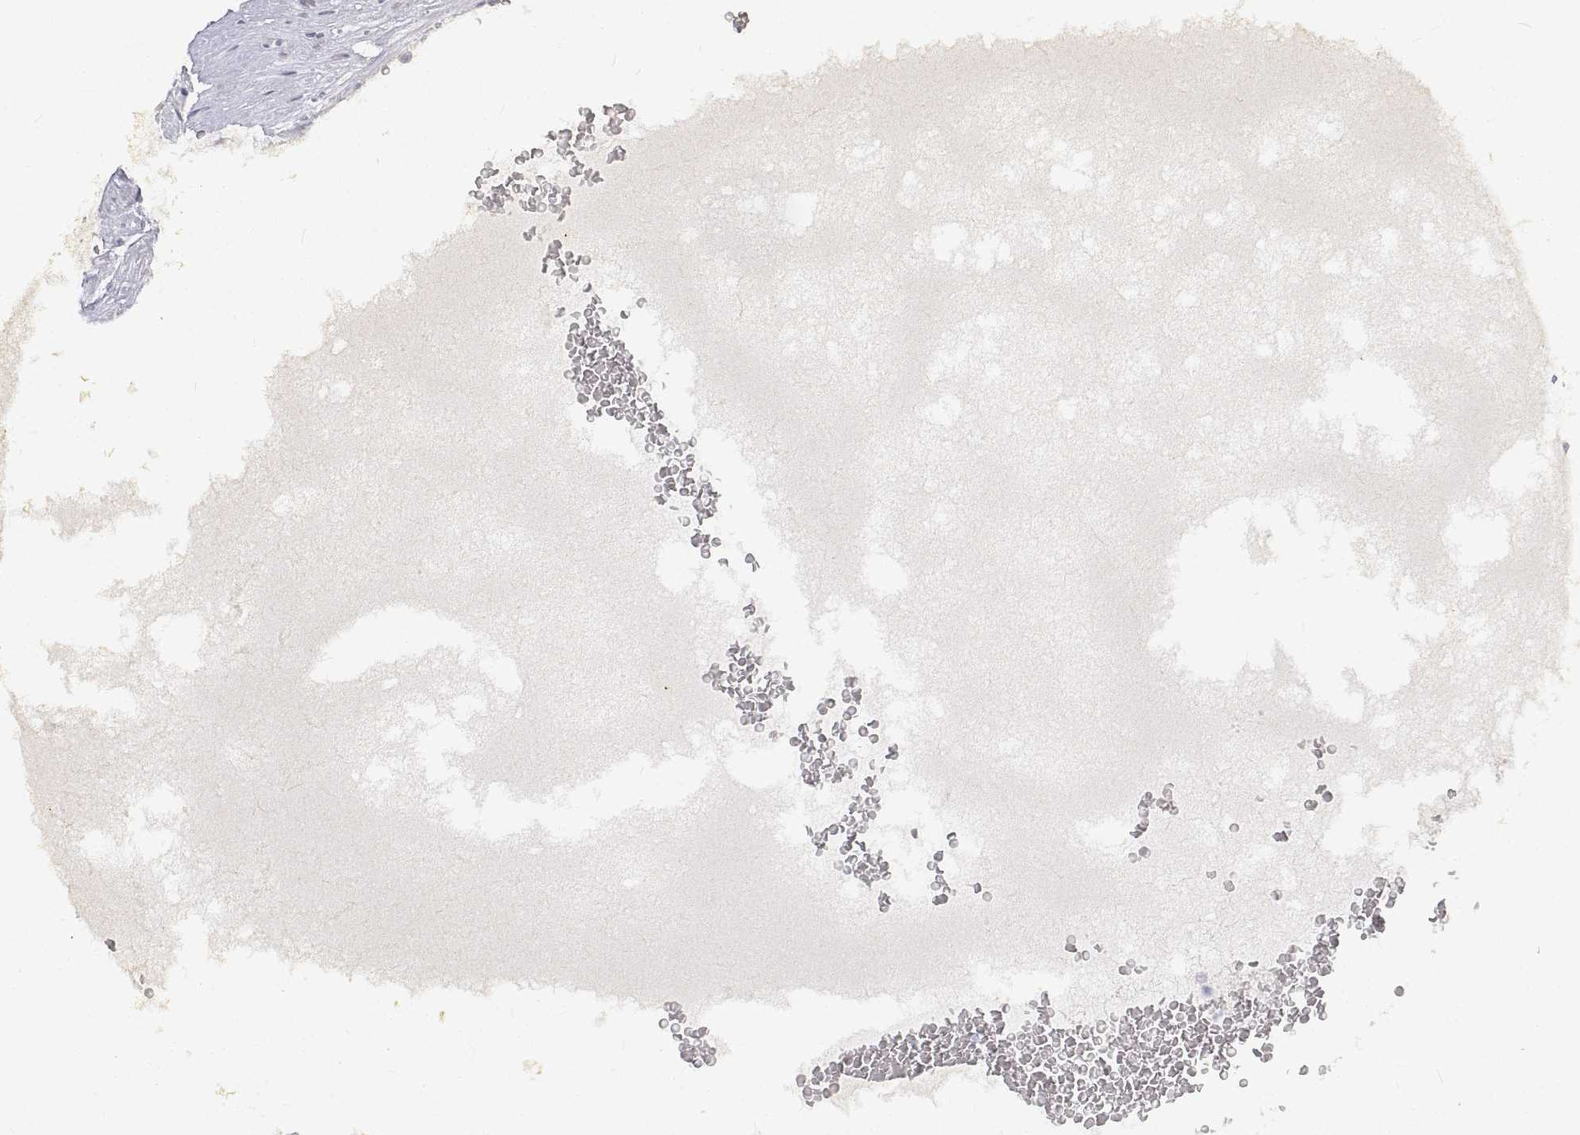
{"staining": {"intensity": "negative", "quantity": "none", "location": "none"}, "tissue": "renal cancer", "cell_type": "Tumor cells", "image_type": "cancer", "snomed": [{"axis": "morphology", "description": "Adenocarcinoma, NOS"}, {"axis": "topography", "description": "Kidney"}], "caption": "DAB (3,3'-diaminobenzidine) immunohistochemical staining of renal cancer (adenocarcinoma) shows no significant expression in tumor cells.", "gene": "ANO2", "patient": {"sex": "female", "age": 69}}